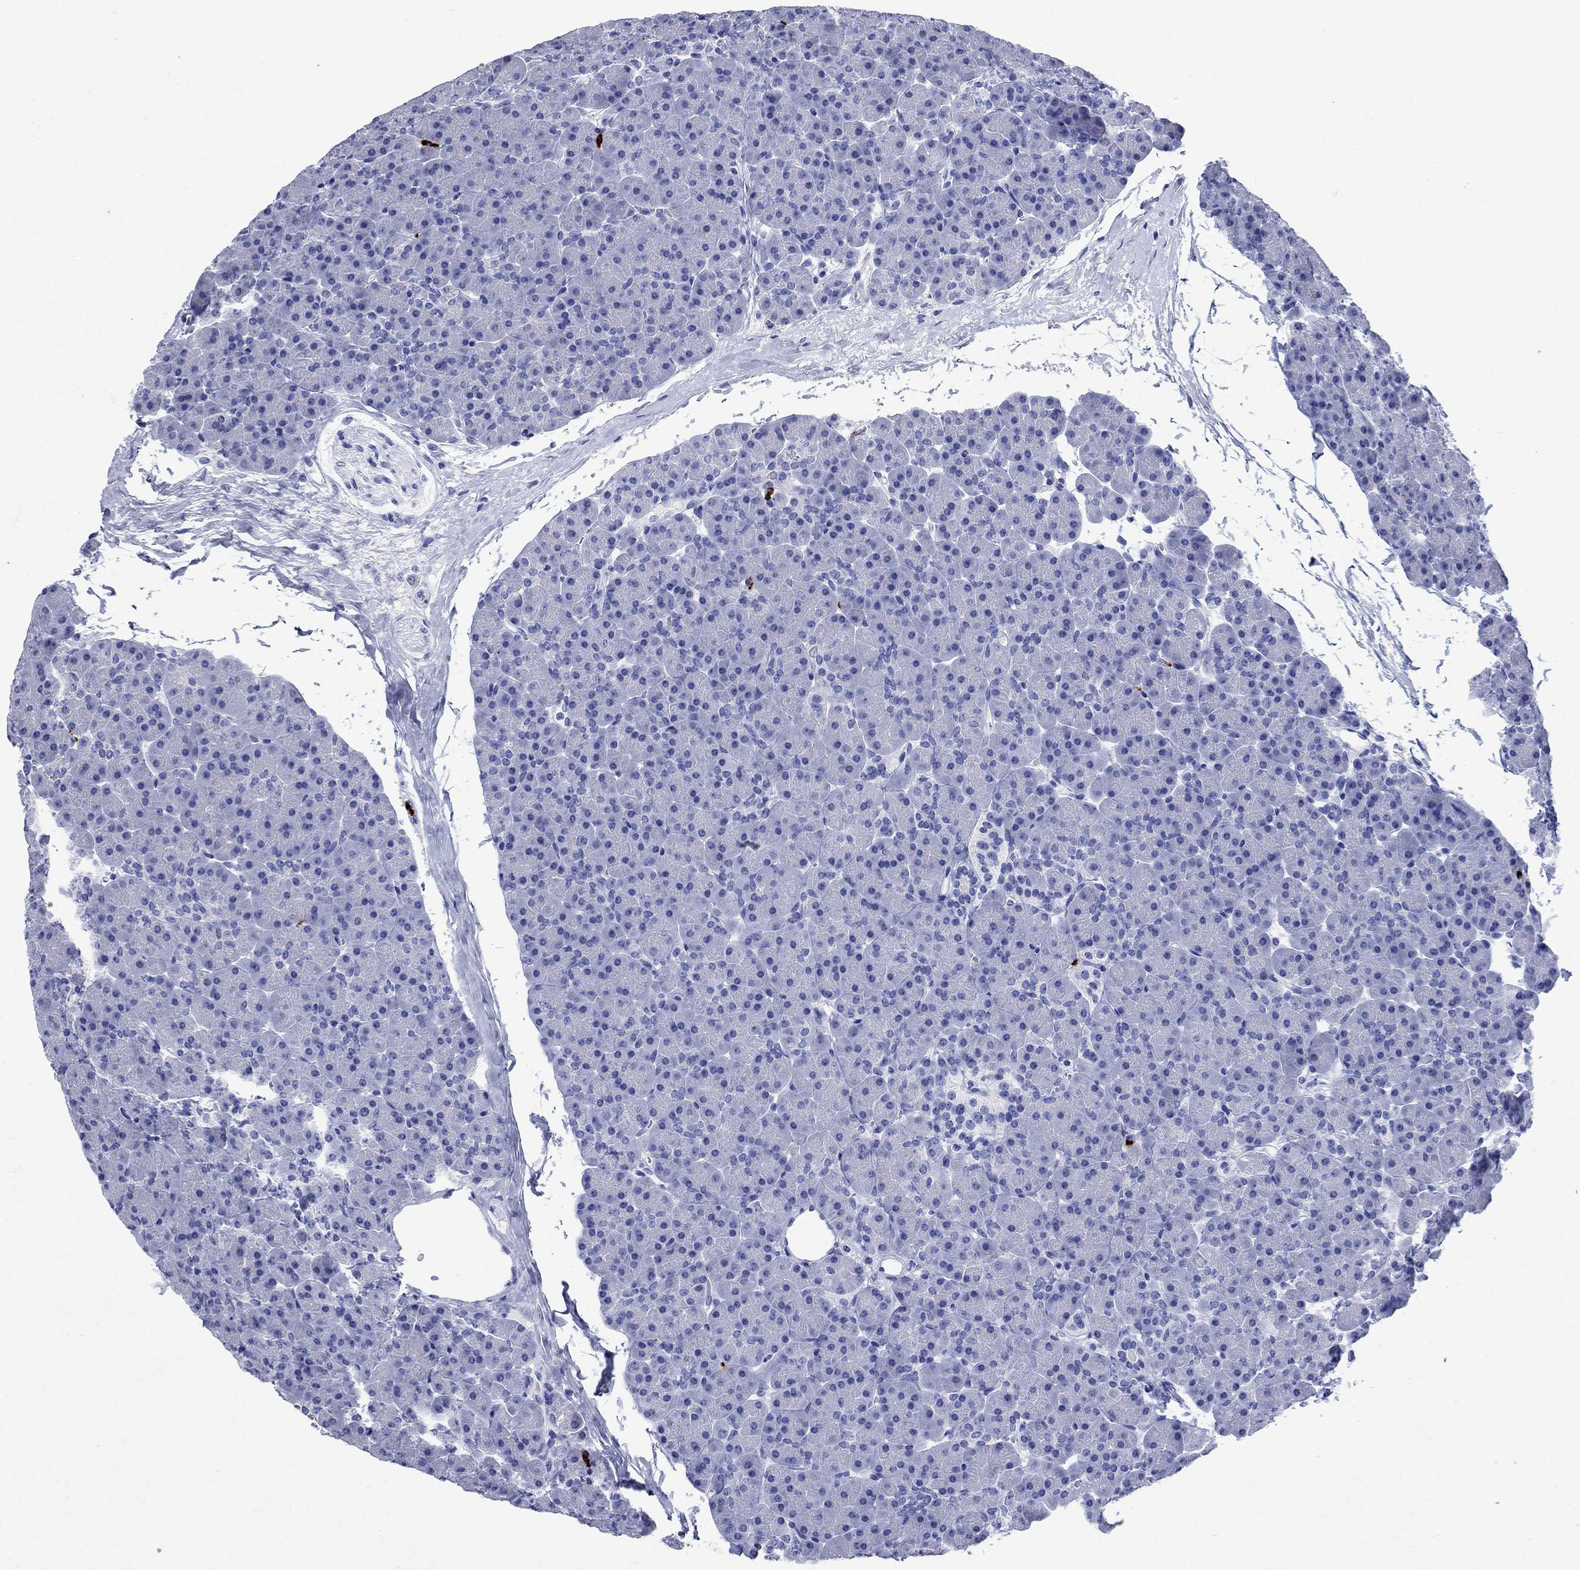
{"staining": {"intensity": "negative", "quantity": "none", "location": "none"}, "tissue": "pancreas", "cell_type": "Exocrine glandular cells", "image_type": "normal", "snomed": [{"axis": "morphology", "description": "Normal tissue, NOS"}, {"axis": "topography", "description": "Pancreas"}], "caption": "Immunohistochemistry image of benign pancreas stained for a protein (brown), which exhibits no positivity in exocrine glandular cells. The staining is performed using DAB brown chromogen with nuclei counter-stained in using hematoxylin.", "gene": "AZU1", "patient": {"sex": "female", "age": 44}}